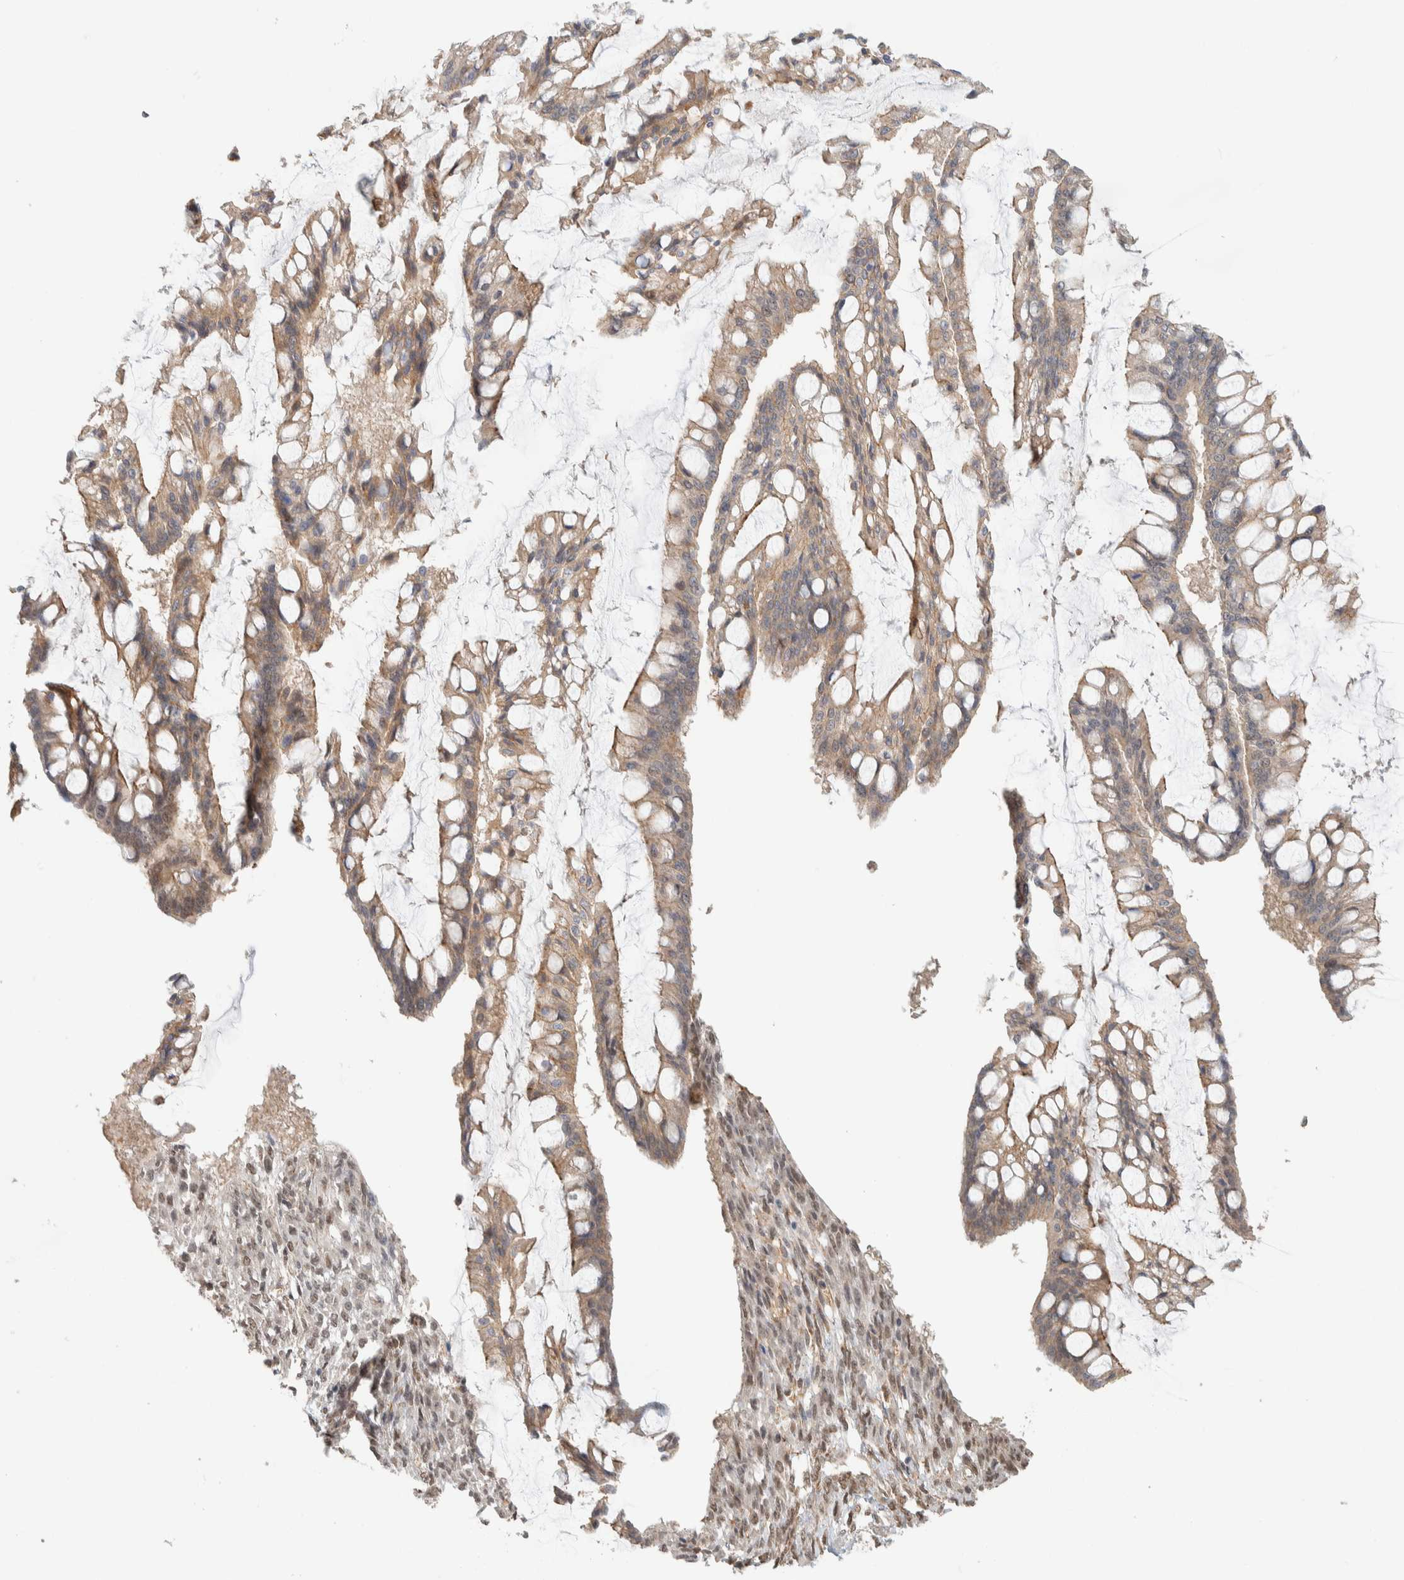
{"staining": {"intensity": "moderate", "quantity": ">75%", "location": "cytoplasmic/membranous"}, "tissue": "ovarian cancer", "cell_type": "Tumor cells", "image_type": "cancer", "snomed": [{"axis": "morphology", "description": "Cystadenocarcinoma, mucinous, NOS"}, {"axis": "topography", "description": "Ovary"}], "caption": "This histopathology image displays immunohistochemistry staining of human ovarian cancer (mucinous cystadenocarcinoma), with medium moderate cytoplasmic/membranous expression in about >75% of tumor cells.", "gene": "ZBTB2", "patient": {"sex": "female", "age": 73}}